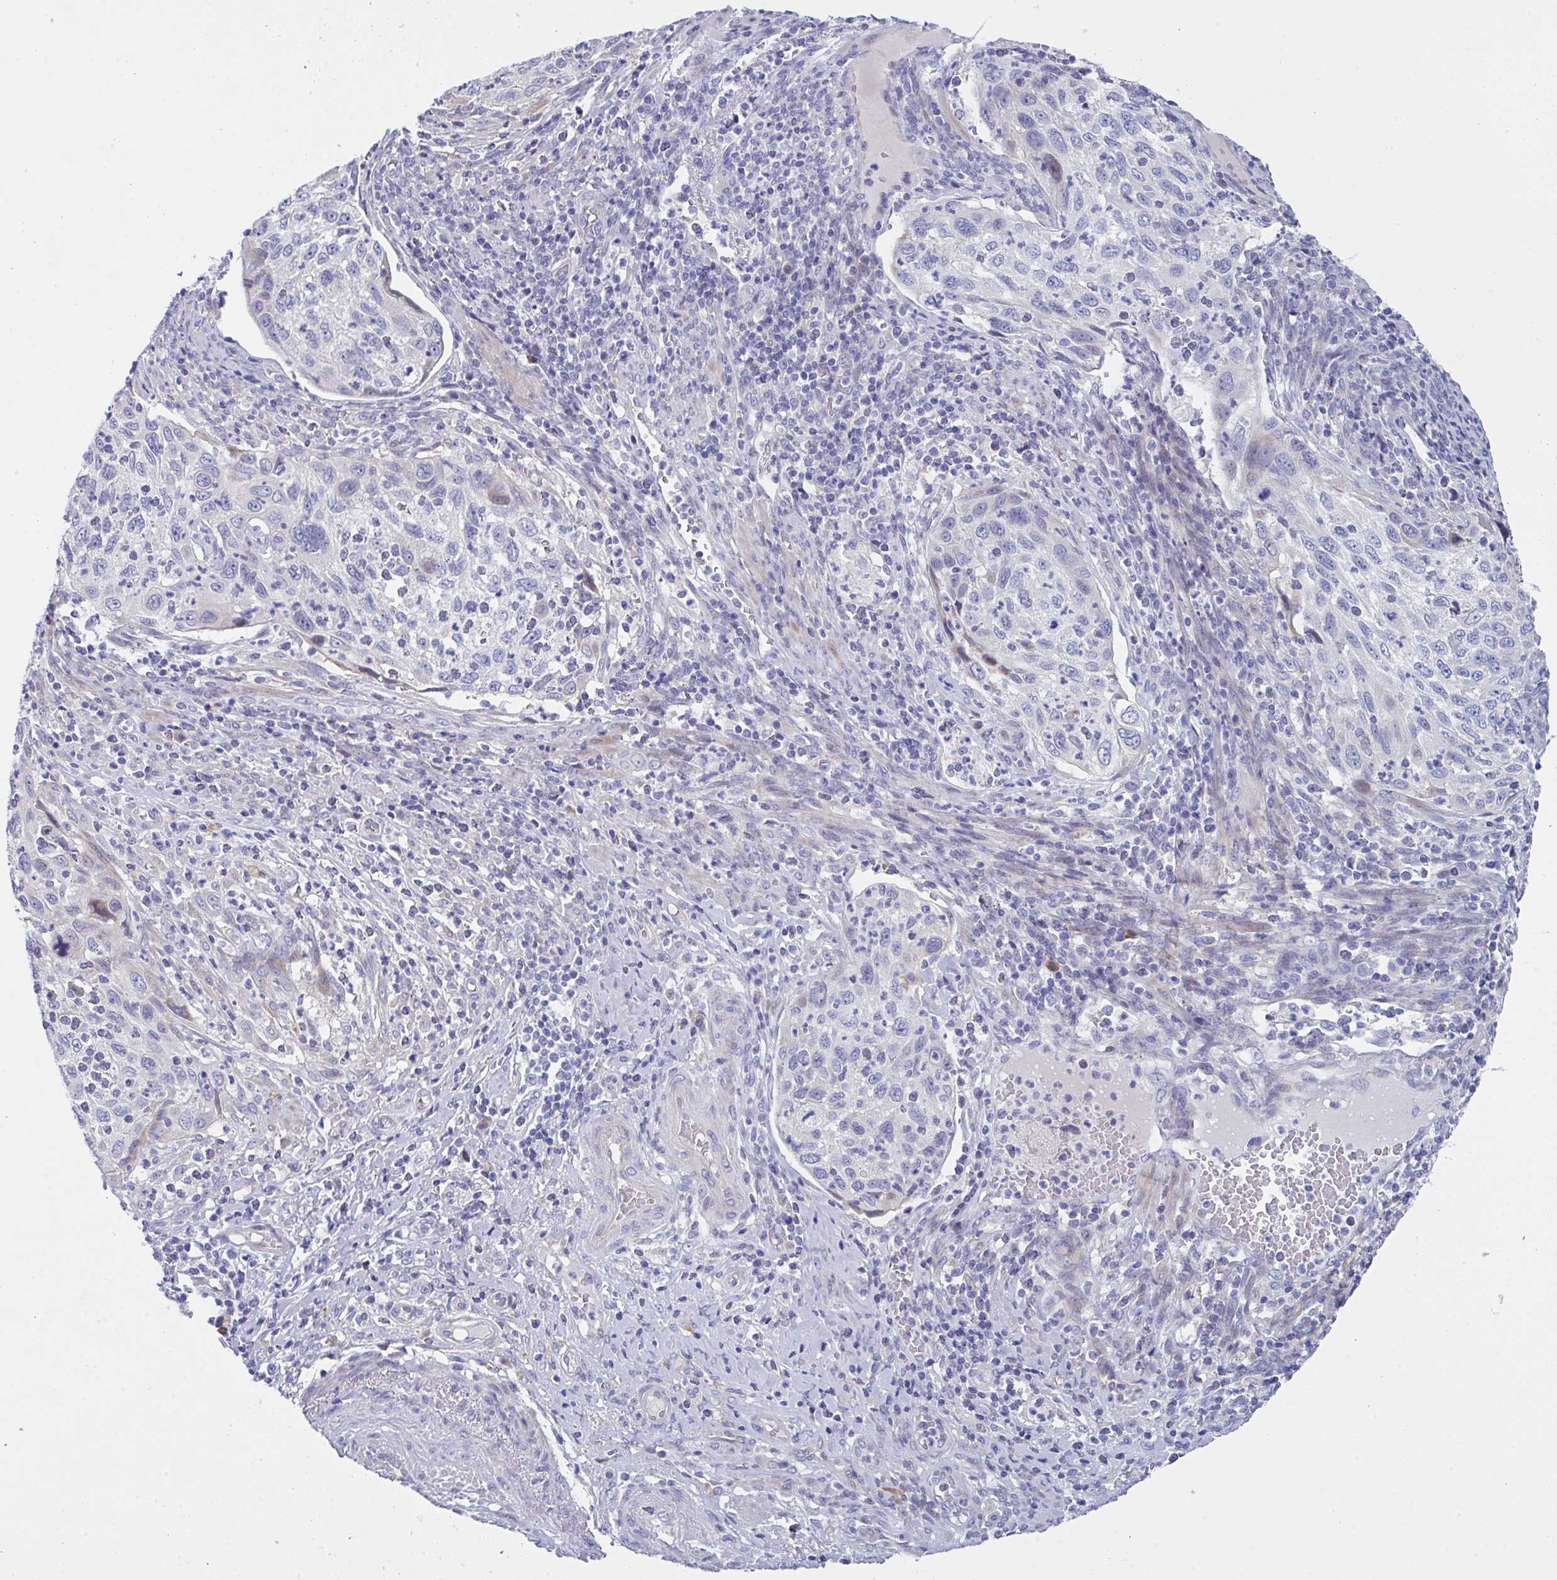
{"staining": {"intensity": "negative", "quantity": "none", "location": "none"}, "tissue": "cervical cancer", "cell_type": "Tumor cells", "image_type": "cancer", "snomed": [{"axis": "morphology", "description": "Squamous cell carcinoma, NOS"}, {"axis": "topography", "description": "Cervix"}], "caption": "High magnification brightfield microscopy of cervical squamous cell carcinoma stained with DAB (brown) and counterstained with hematoxylin (blue): tumor cells show no significant positivity. Nuclei are stained in blue.", "gene": "FBXO47", "patient": {"sex": "female", "age": 70}}